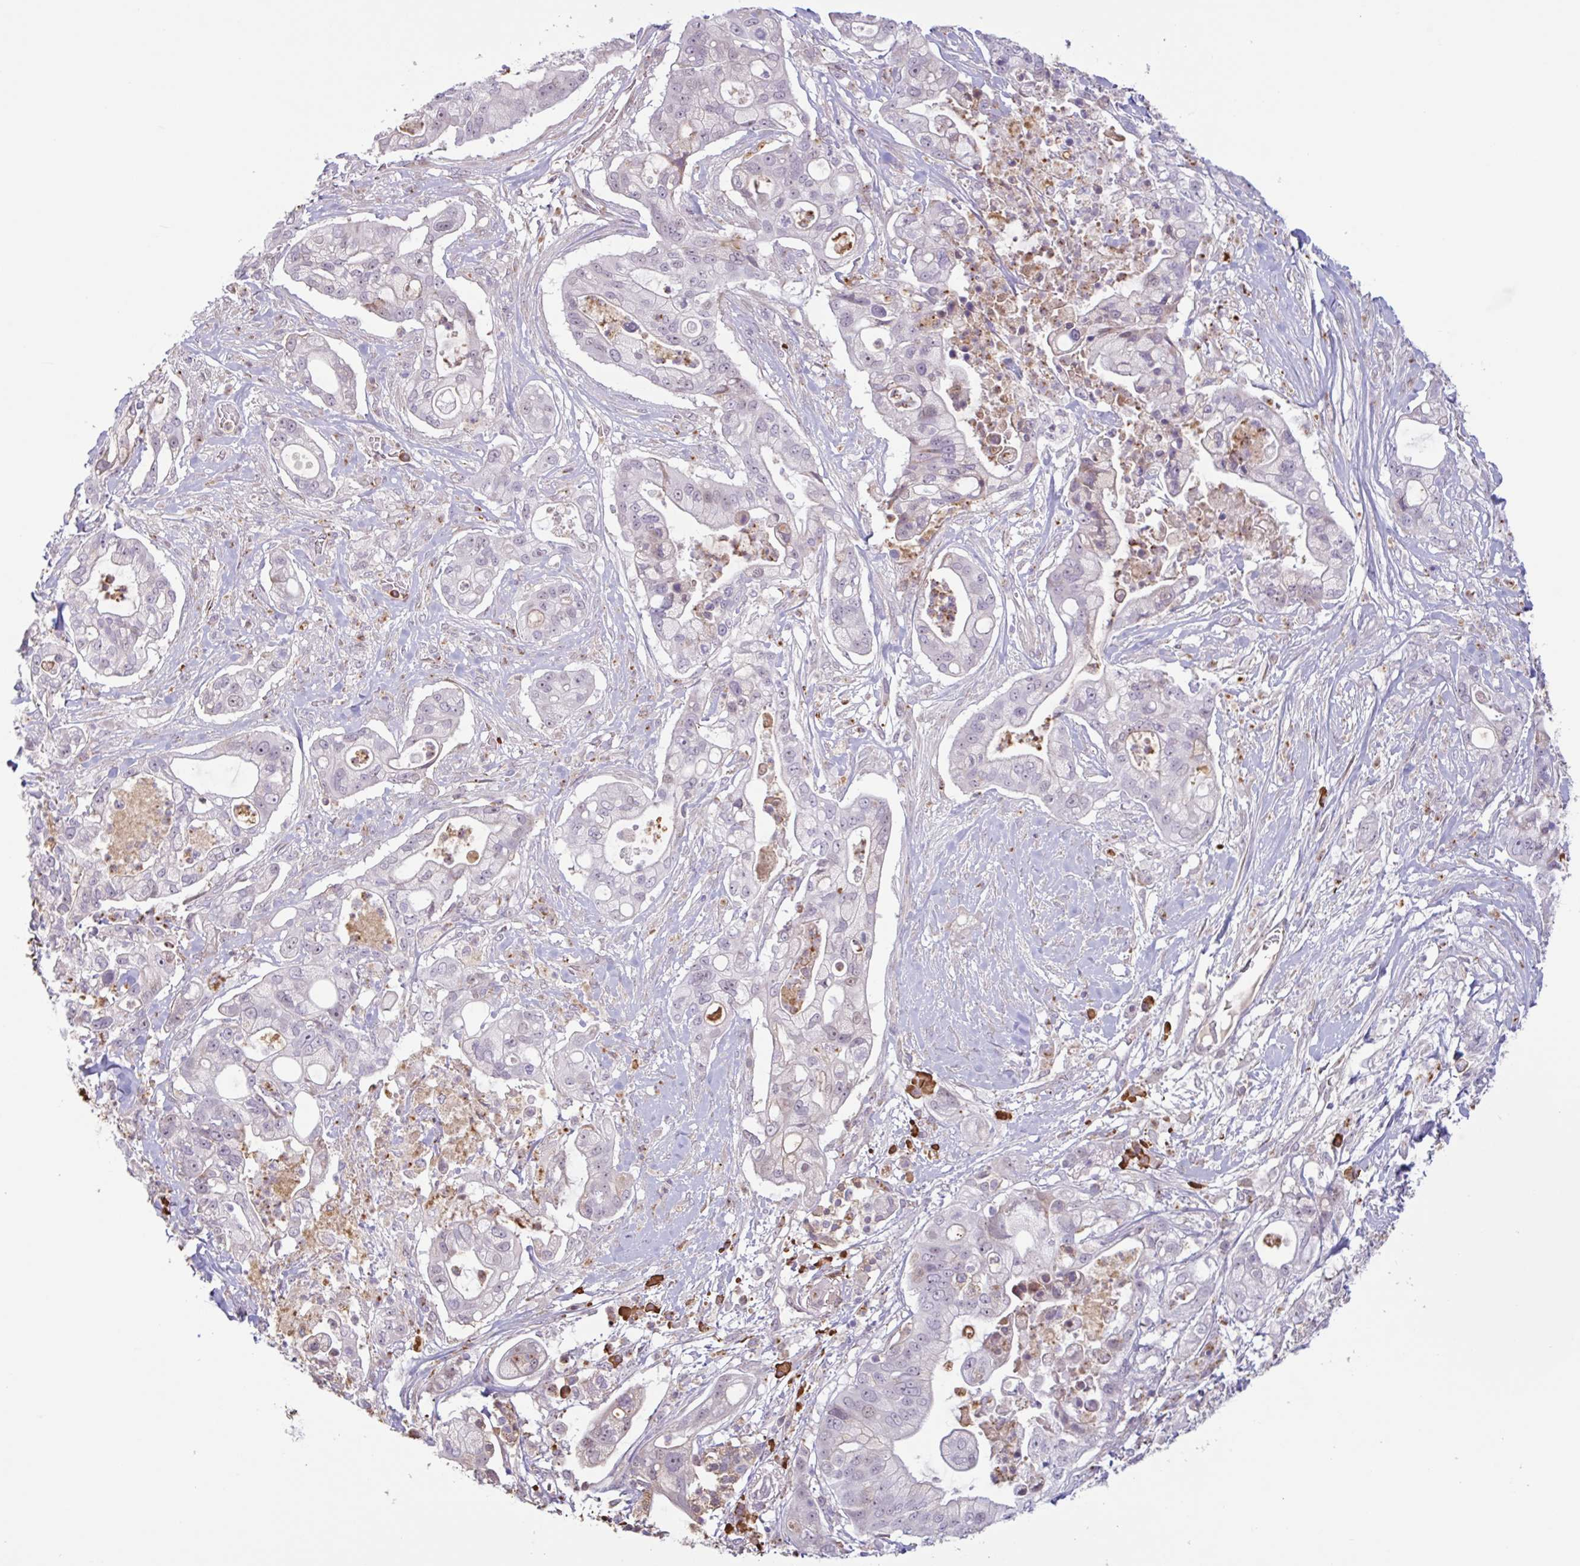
{"staining": {"intensity": "negative", "quantity": "none", "location": "none"}, "tissue": "pancreatic cancer", "cell_type": "Tumor cells", "image_type": "cancer", "snomed": [{"axis": "morphology", "description": "Adenocarcinoma, NOS"}, {"axis": "topography", "description": "Pancreas"}], "caption": "Pancreatic cancer stained for a protein using immunohistochemistry (IHC) exhibits no staining tumor cells.", "gene": "TAF1D", "patient": {"sex": "female", "age": 69}}